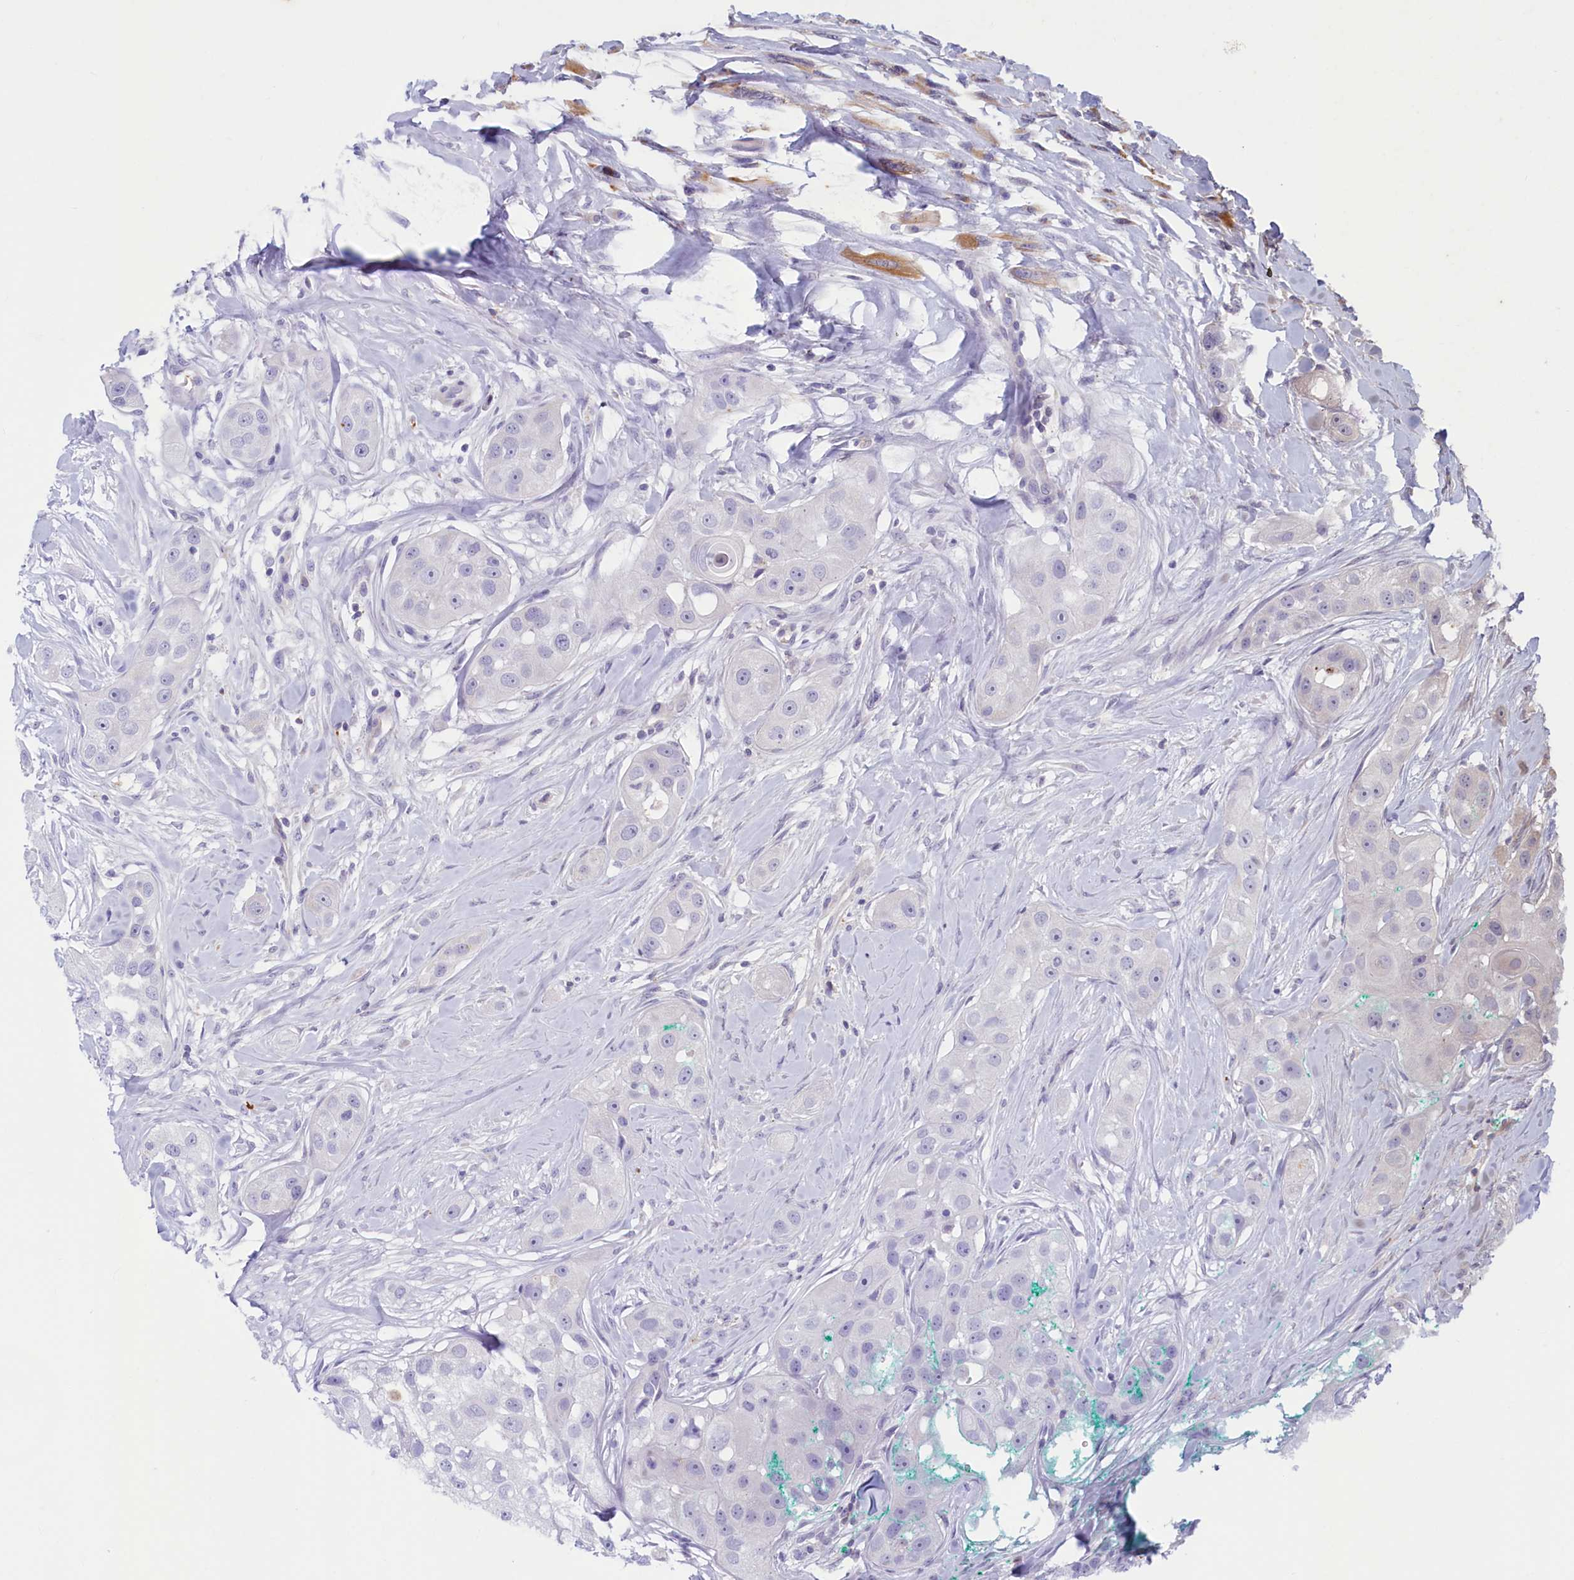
{"staining": {"intensity": "negative", "quantity": "none", "location": "none"}, "tissue": "head and neck cancer", "cell_type": "Tumor cells", "image_type": "cancer", "snomed": [{"axis": "morphology", "description": "Normal tissue, NOS"}, {"axis": "morphology", "description": "Squamous cell carcinoma, NOS"}, {"axis": "topography", "description": "Skeletal muscle"}, {"axis": "topography", "description": "Head-Neck"}], "caption": "Tumor cells show no significant positivity in head and neck cancer.", "gene": "LMOD3", "patient": {"sex": "male", "age": 51}}